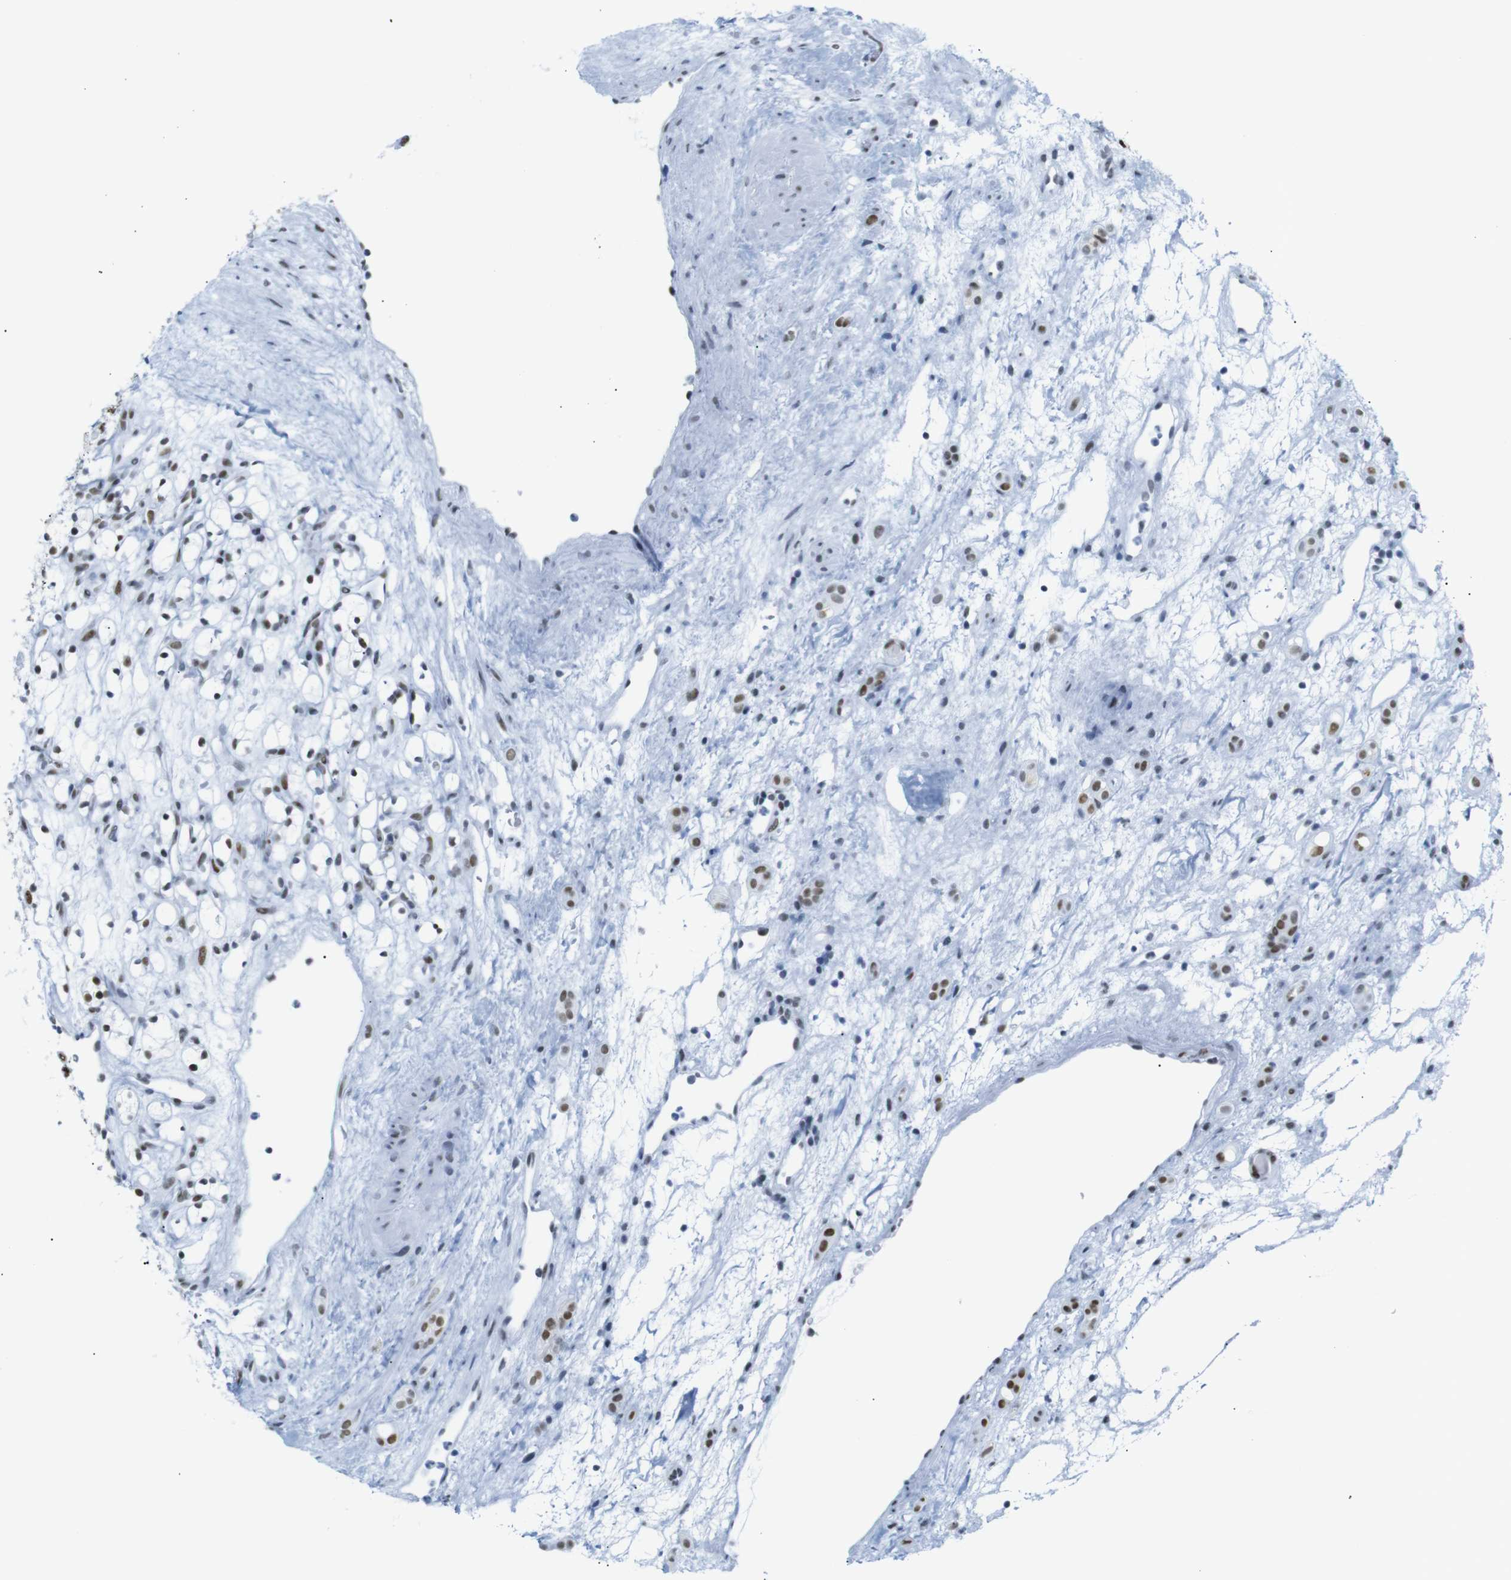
{"staining": {"intensity": "moderate", "quantity": "25%-75%", "location": "nuclear"}, "tissue": "renal cancer", "cell_type": "Tumor cells", "image_type": "cancer", "snomed": [{"axis": "morphology", "description": "Adenocarcinoma, NOS"}, {"axis": "topography", "description": "Kidney"}], "caption": "IHC micrograph of neoplastic tissue: renal cancer (adenocarcinoma) stained using IHC reveals medium levels of moderate protein expression localized specifically in the nuclear of tumor cells, appearing as a nuclear brown color.", "gene": "TRA2B", "patient": {"sex": "female", "age": 60}}